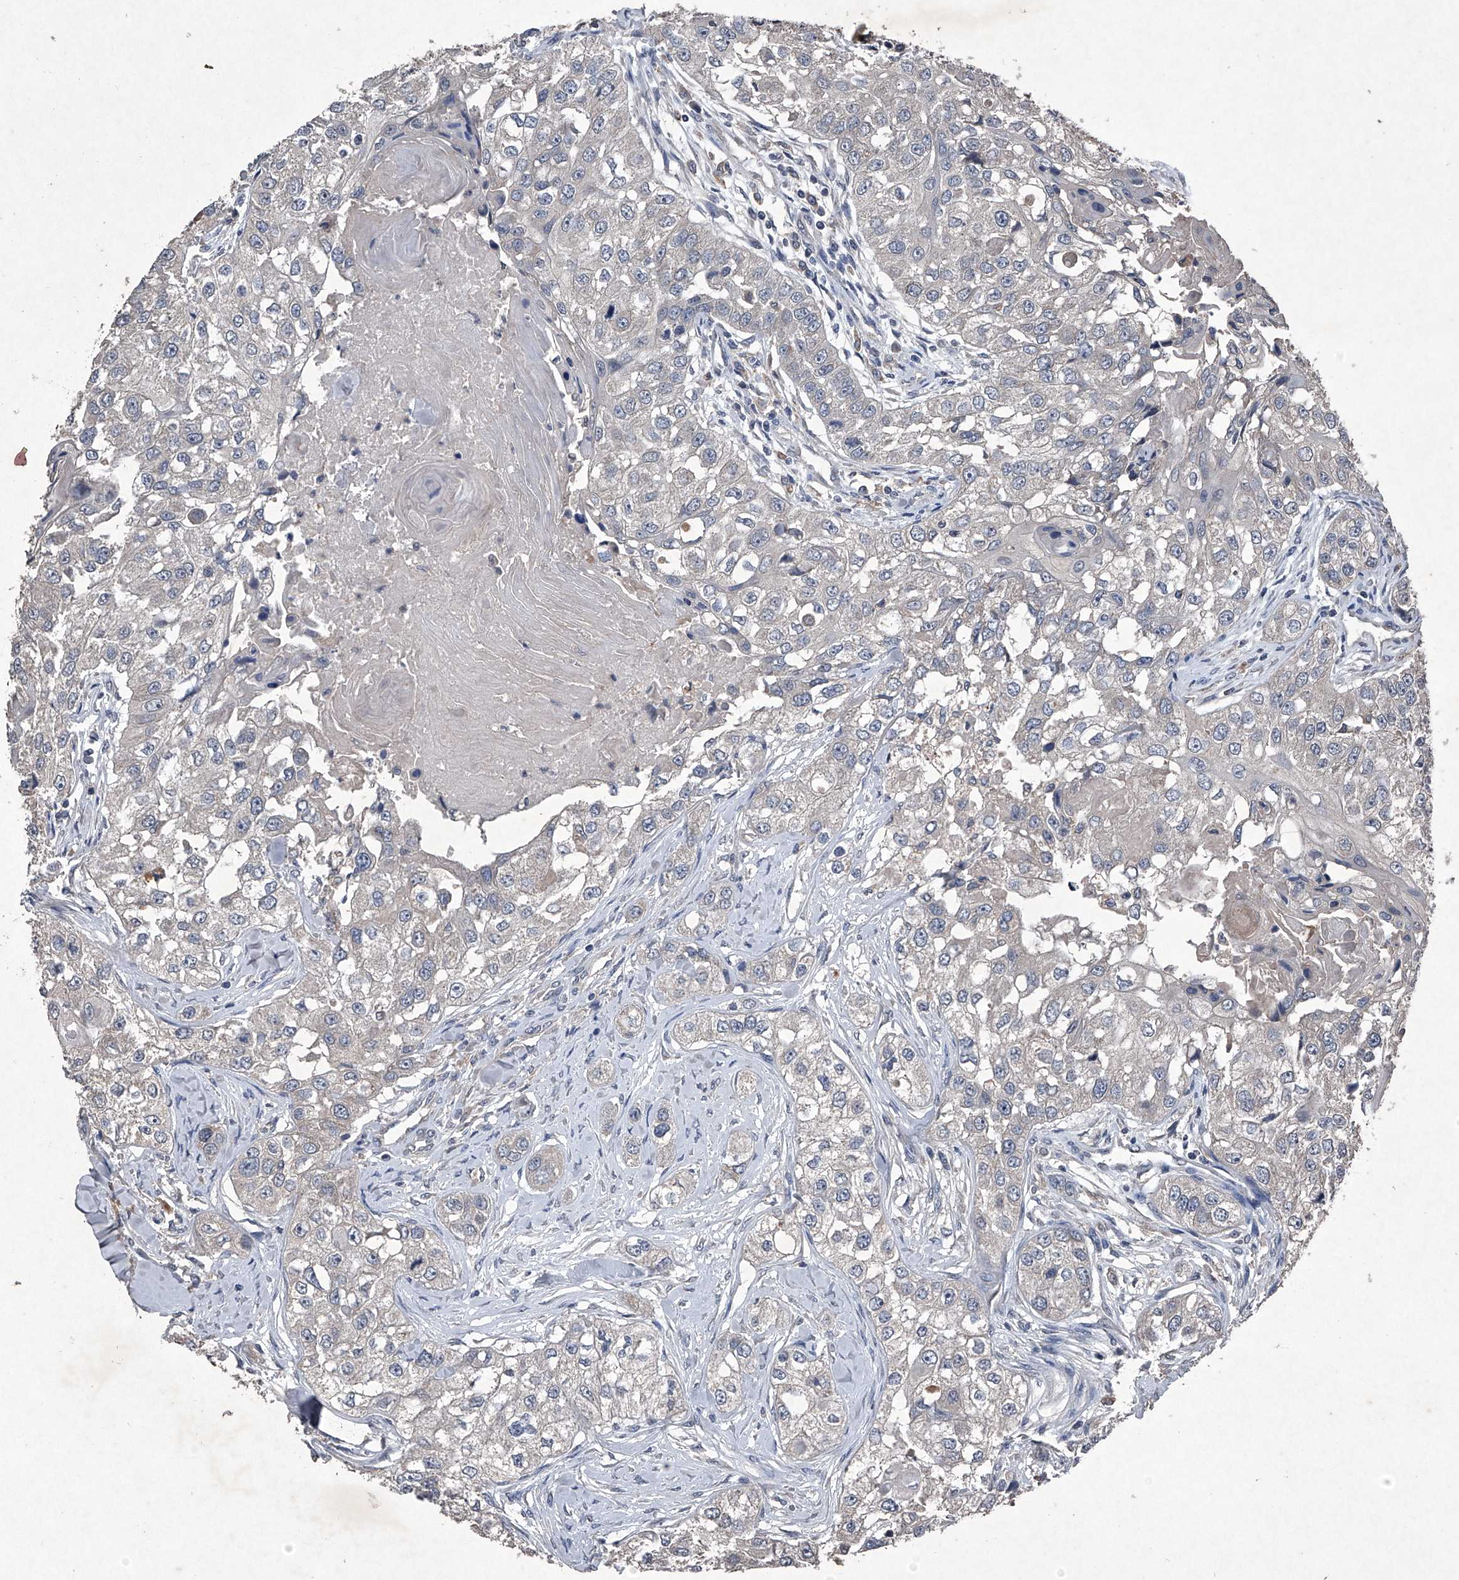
{"staining": {"intensity": "negative", "quantity": "none", "location": "none"}, "tissue": "head and neck cancer", "cell_type": "Tumor cells", "image_type": "cancer", "snomed": [{"axis": "morphology", "description": "Normal tissue, NOS"}, {"axis": "morphology", "description": "Squamous cell carcinoma, NOS"}, {"axis": "topography", "description": "Skeletal muscle"}, {"axis": "topography", "description": "Head-Neck"}], "caption": "Head and neck cancer (squamous cell carcinoma) stained for a protein using immunohistochemistry demonstrates no staining tumor cells.", "gene": "MAPKAP1", "patient": {"sex": "male", "age": 51}}